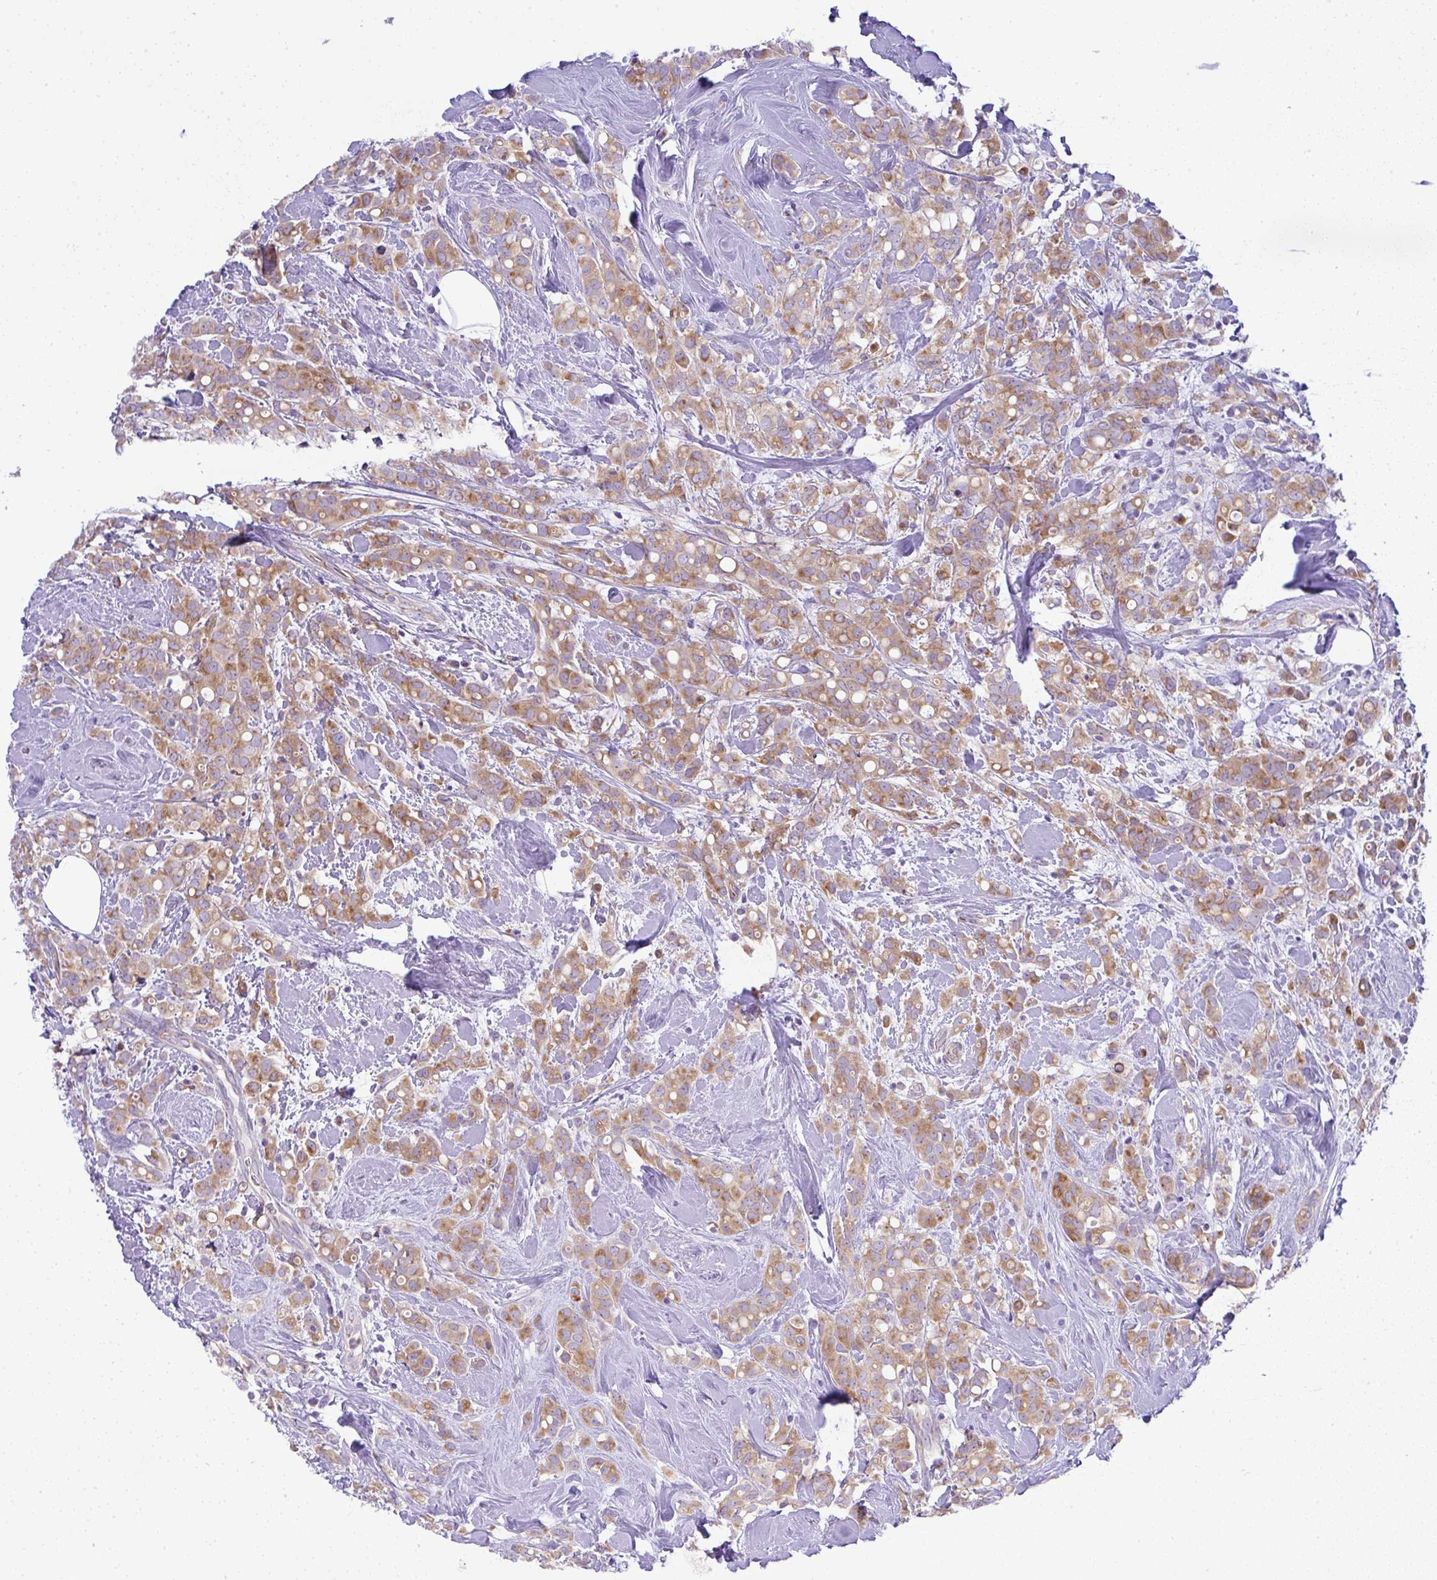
{"staining": {"intensity": "moderate", "quantity": ">75%", "location": "cytoplasmic/membranous"}, "tissue": "breast cancer", "cell_type": "Tumor cells", "image_type": "cancer", "snomed": [{"axis": "morphology", "description": "Lobular carcinoma"}, {"axis": "topography", "description": "Breast"}], "caption": "Protein expression analysis of lobular carcinoma (breast) reveals moderate cytoplasmic/membranous positivity in about >75% of tumor cells.", "gene": "FAM177A1", "patient": {"sex": "female", "age": 68}}